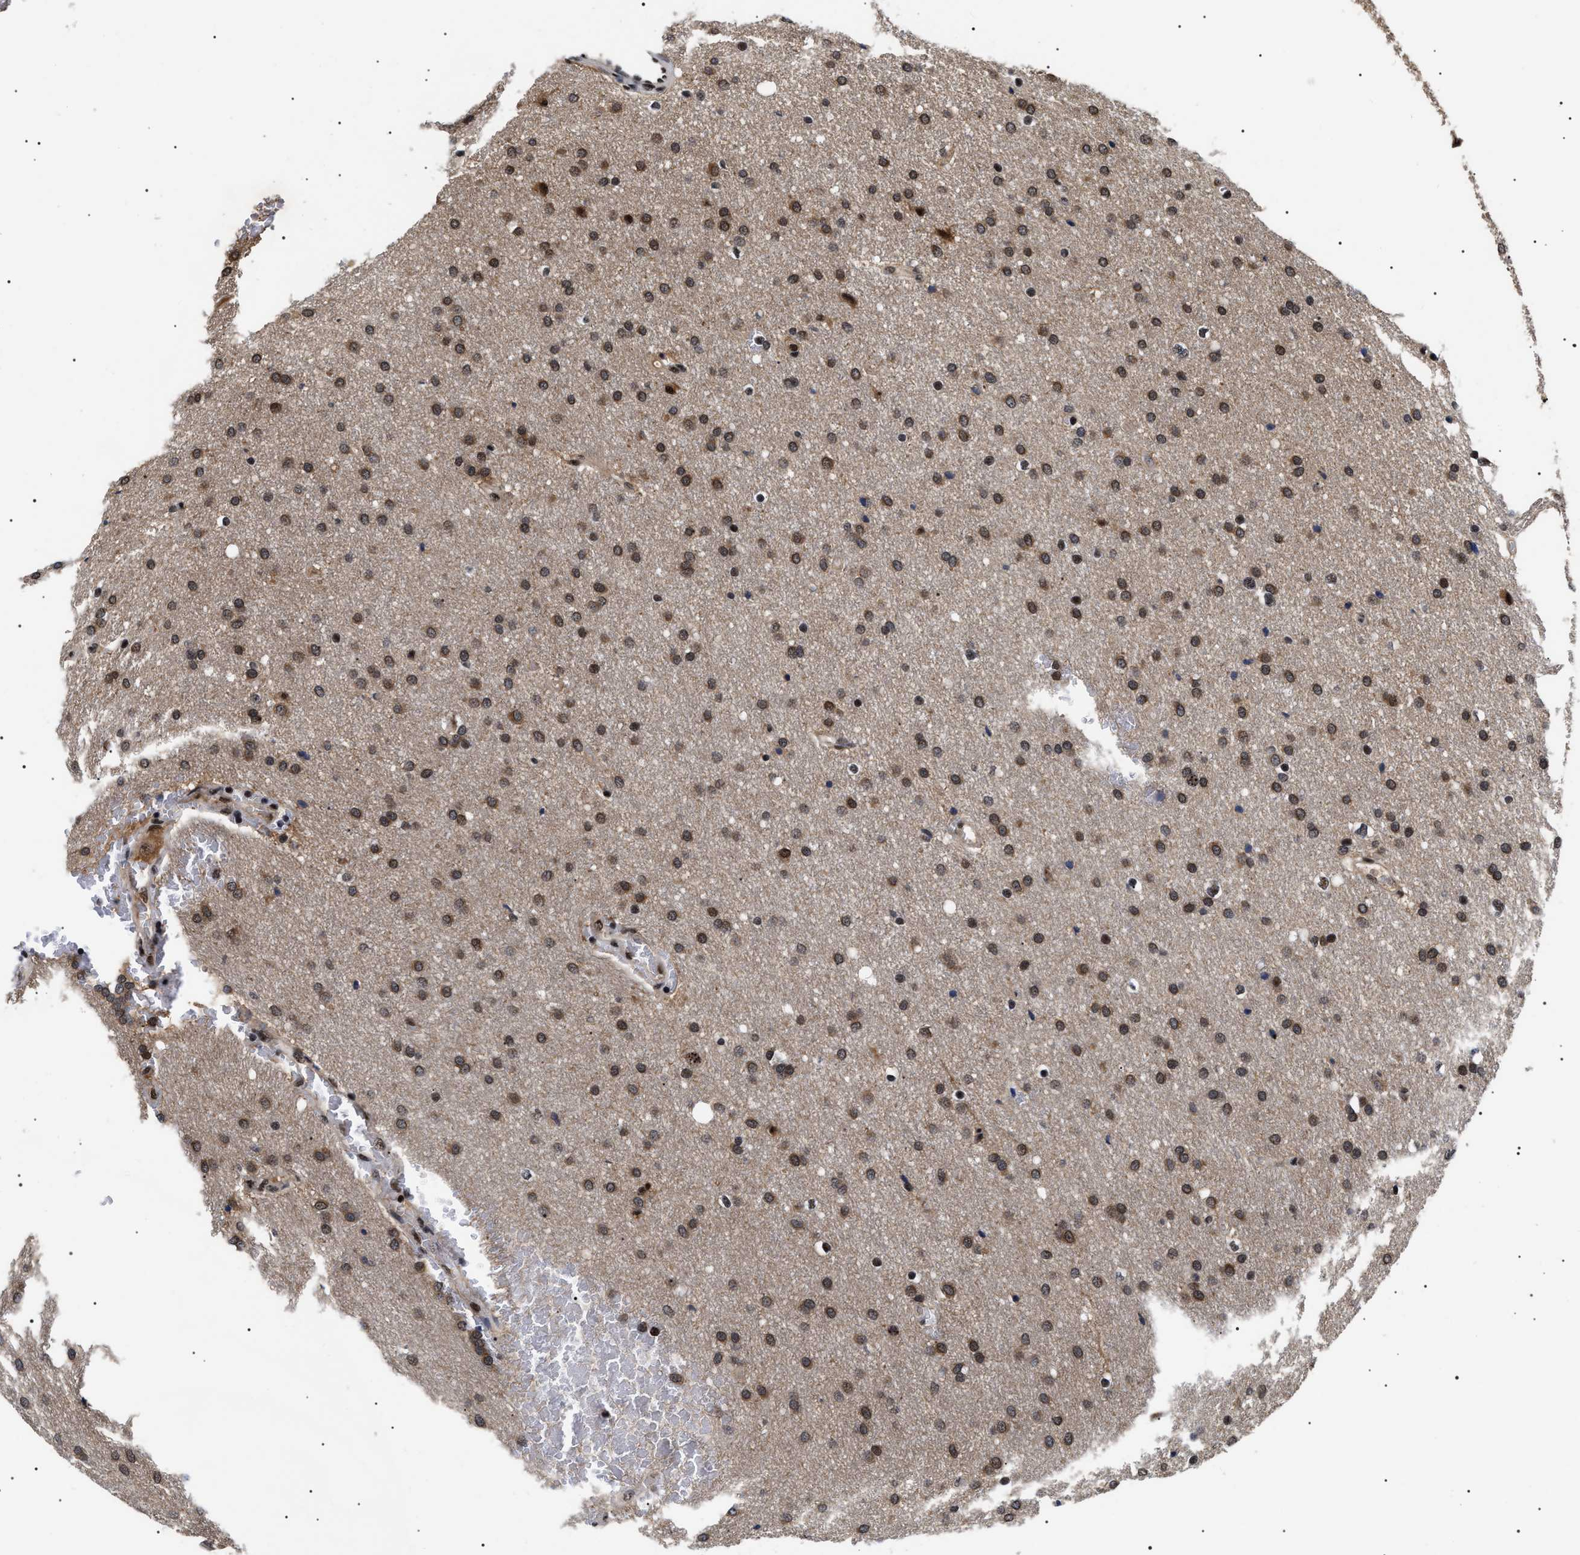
{"staining": {"intensity": "moderate", "quantity": ">75%", "location": "cytoplasmic/membranous,nuclear"}, "tissue": "glioma", "cell_type": "Tumor cells", "image_type": "cancer", "snomed": [{"axis": "morphology", "description": "Glioma, malignant, Low grade"}, {"axis": "topography", "description": "Brain"}], "caption": "Immunohistochemical staining of human low-grade glioma (malignant) exhibits moderate cytoplasmic/membranous and nuclear protein expression in approximately >75% of tumor cells. (Stains: DAB (3,3'-diaminobenzidine) in brown, nuclei in blue, Microscopy: brightfield microscopy at high magnification).", "gene": "CAAP1", "patient": {"sex": "female", "age": 37}}